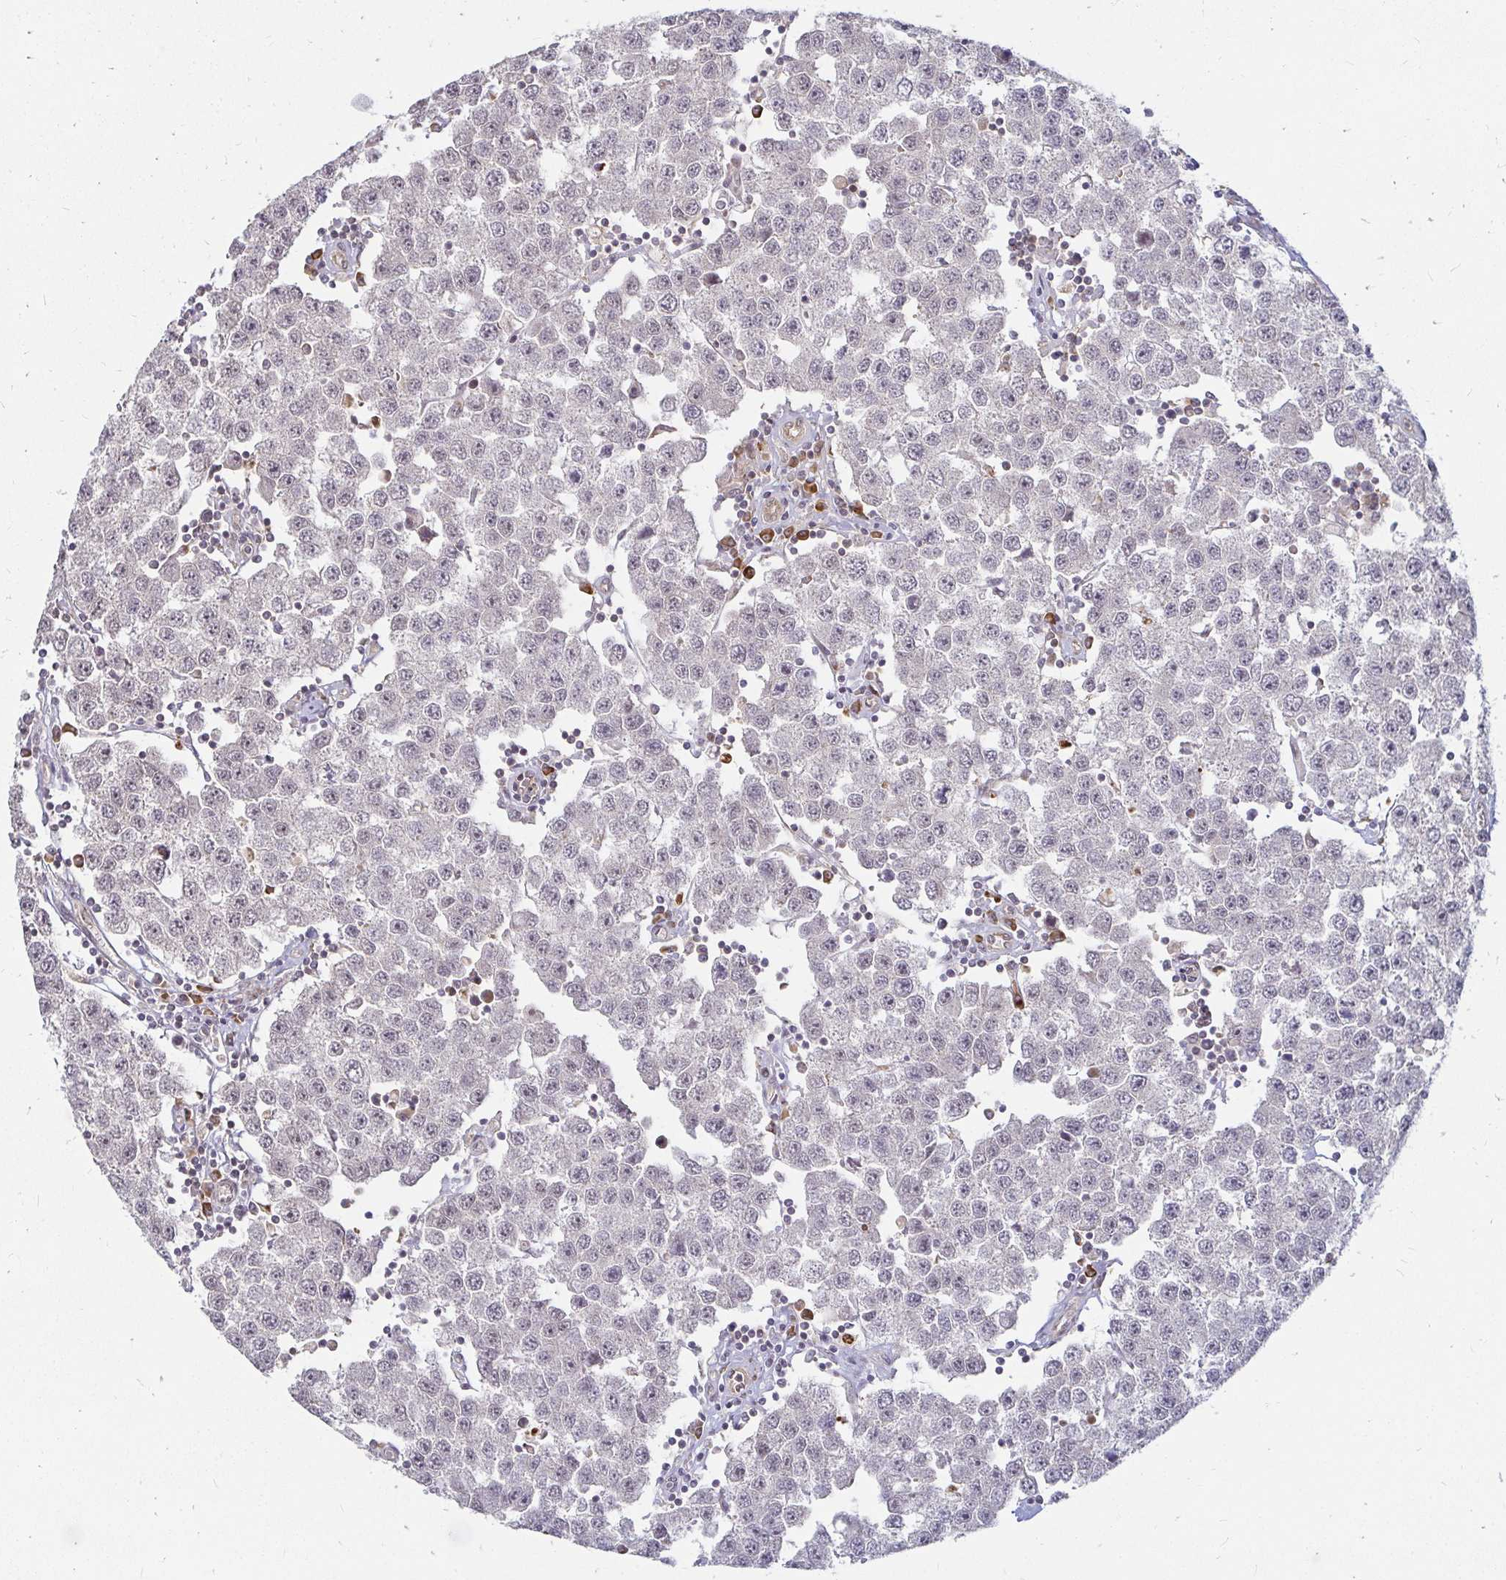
{"staining": {"intensity": "negative", "quantity": "none", "location": "none"}, "tissue": "testis cancer", "cell_type": "Tumor cells", "image_type": "cancer", "snomed": [{"axis": "morphology", "description": "Seminoma, NOS"}, {"axis": "topography", "description": "Testis"}], "caption": "This is an immunohistochemistry (IHC) photomicrograph of seminoma (testis). There is no positivity in tumor cells.", "gene": "CAST", "patient": {"sex": "male", "age": 34}}